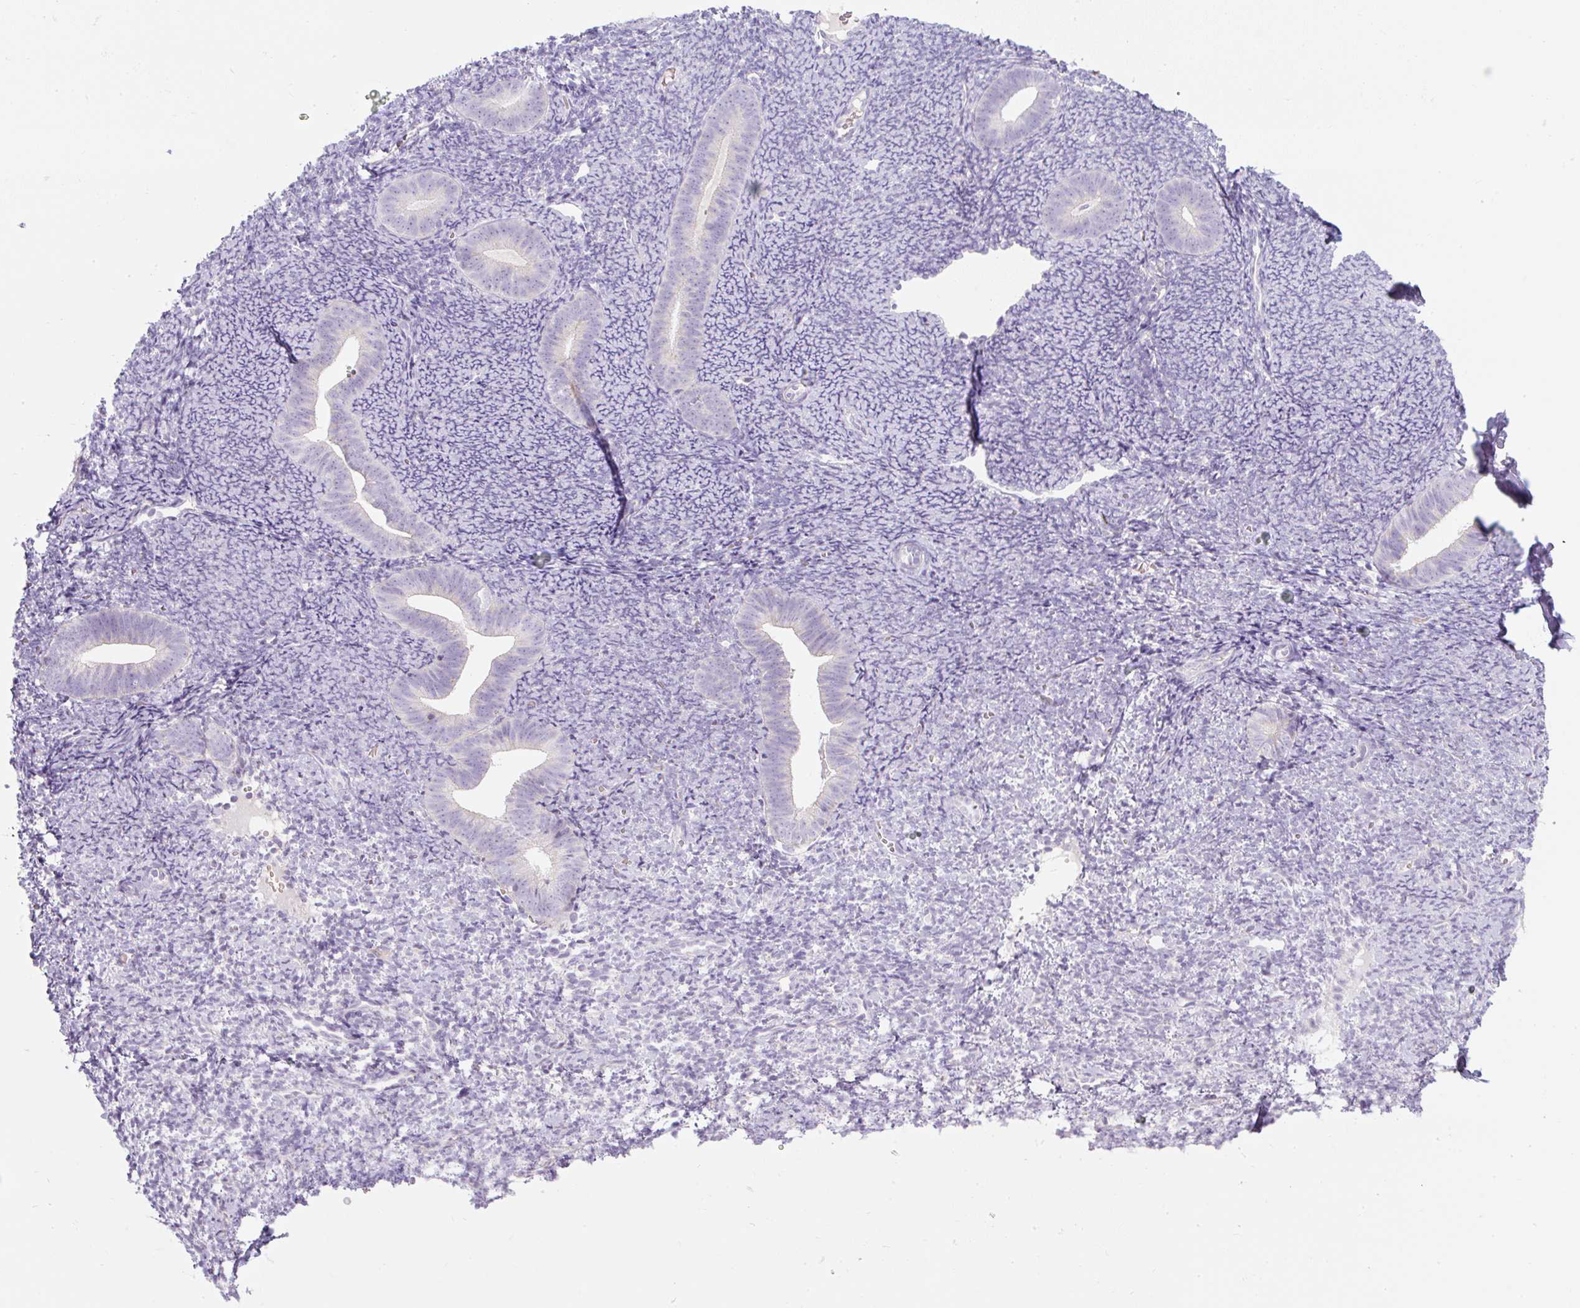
{"staining": {"intensity": "negative", "quantity": "none", "location": "none"}, "tissue": "endometrium", "cell_type": "Cells in endometrial stroma", "image_type": "normal", "snomed": [{"axis": "morphology", "description": "Normal tissue, NOS"}, {"axis": "topography", "description": "Endometrium"}], "caption": "A high-resolution image shows IHC staining of unremarkable endometrium, which displays no significant positivity in cells in endometrial stroma. The staining is performed using DAB (3,3'-diaminobenzidine) brown chromogen with nuclei counter-stained in using hematoxylin.", "gene": "FGFBP3", "patient": {"sex": "female", "age": 39}}